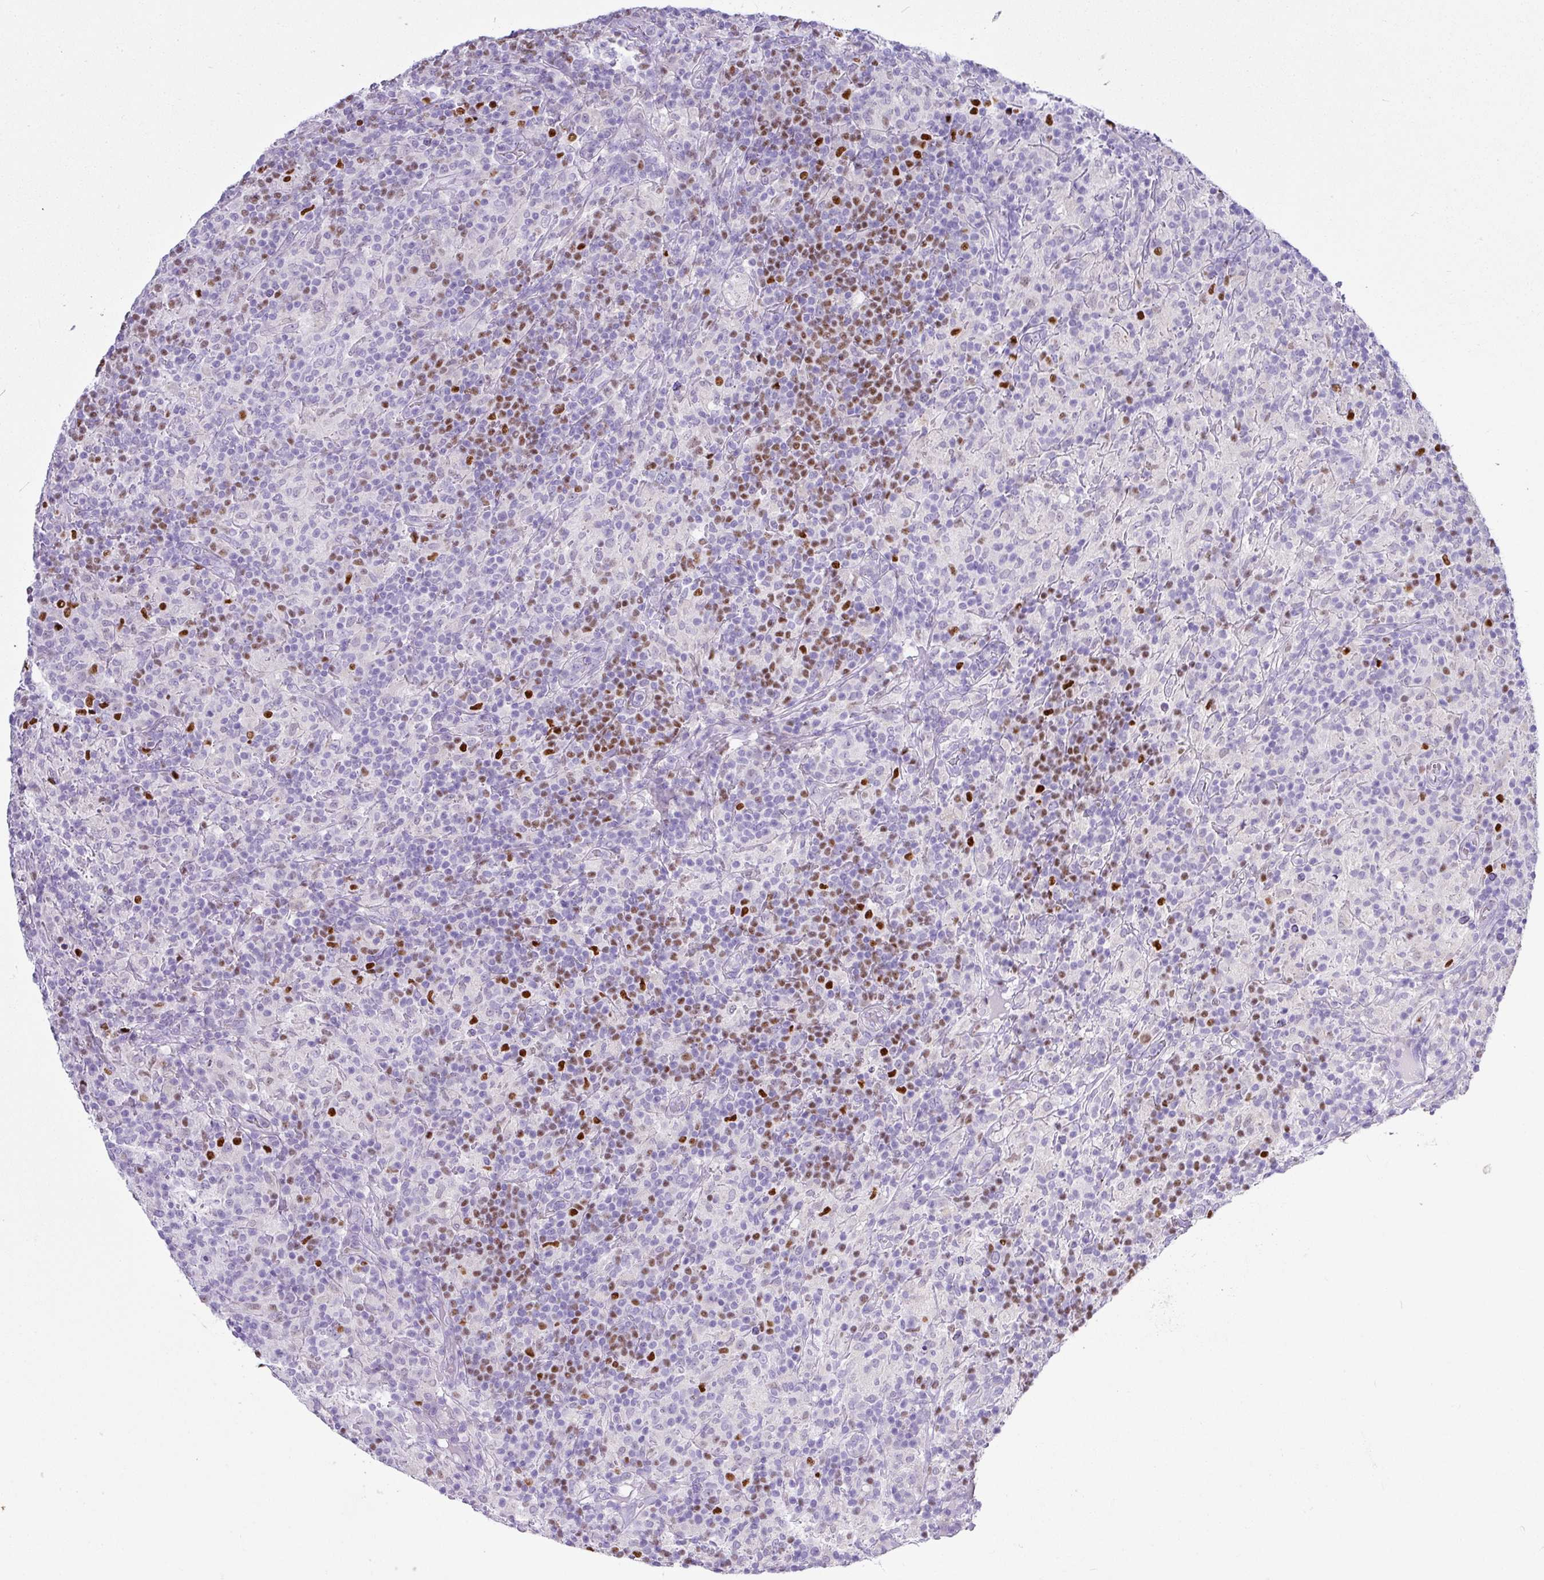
{"staining": {"intensity": "negative", "quantity": "none", "location": "none"}, "tissue": "lymphoma", "cell_type": "Tumor cells", "image_type": "cancer", "snomed": [{"axis": "morphology", "description": "Hodgkin's disease, NOS"}, {"axis": "topography", "description": "Lymph node"}], "caption": "This is an IHC micrograph of human Hodgkin's disease. There is no expression in tumor cells.", "gene": "BCL11A", "patient": {"sex": "male", "age": 70}}